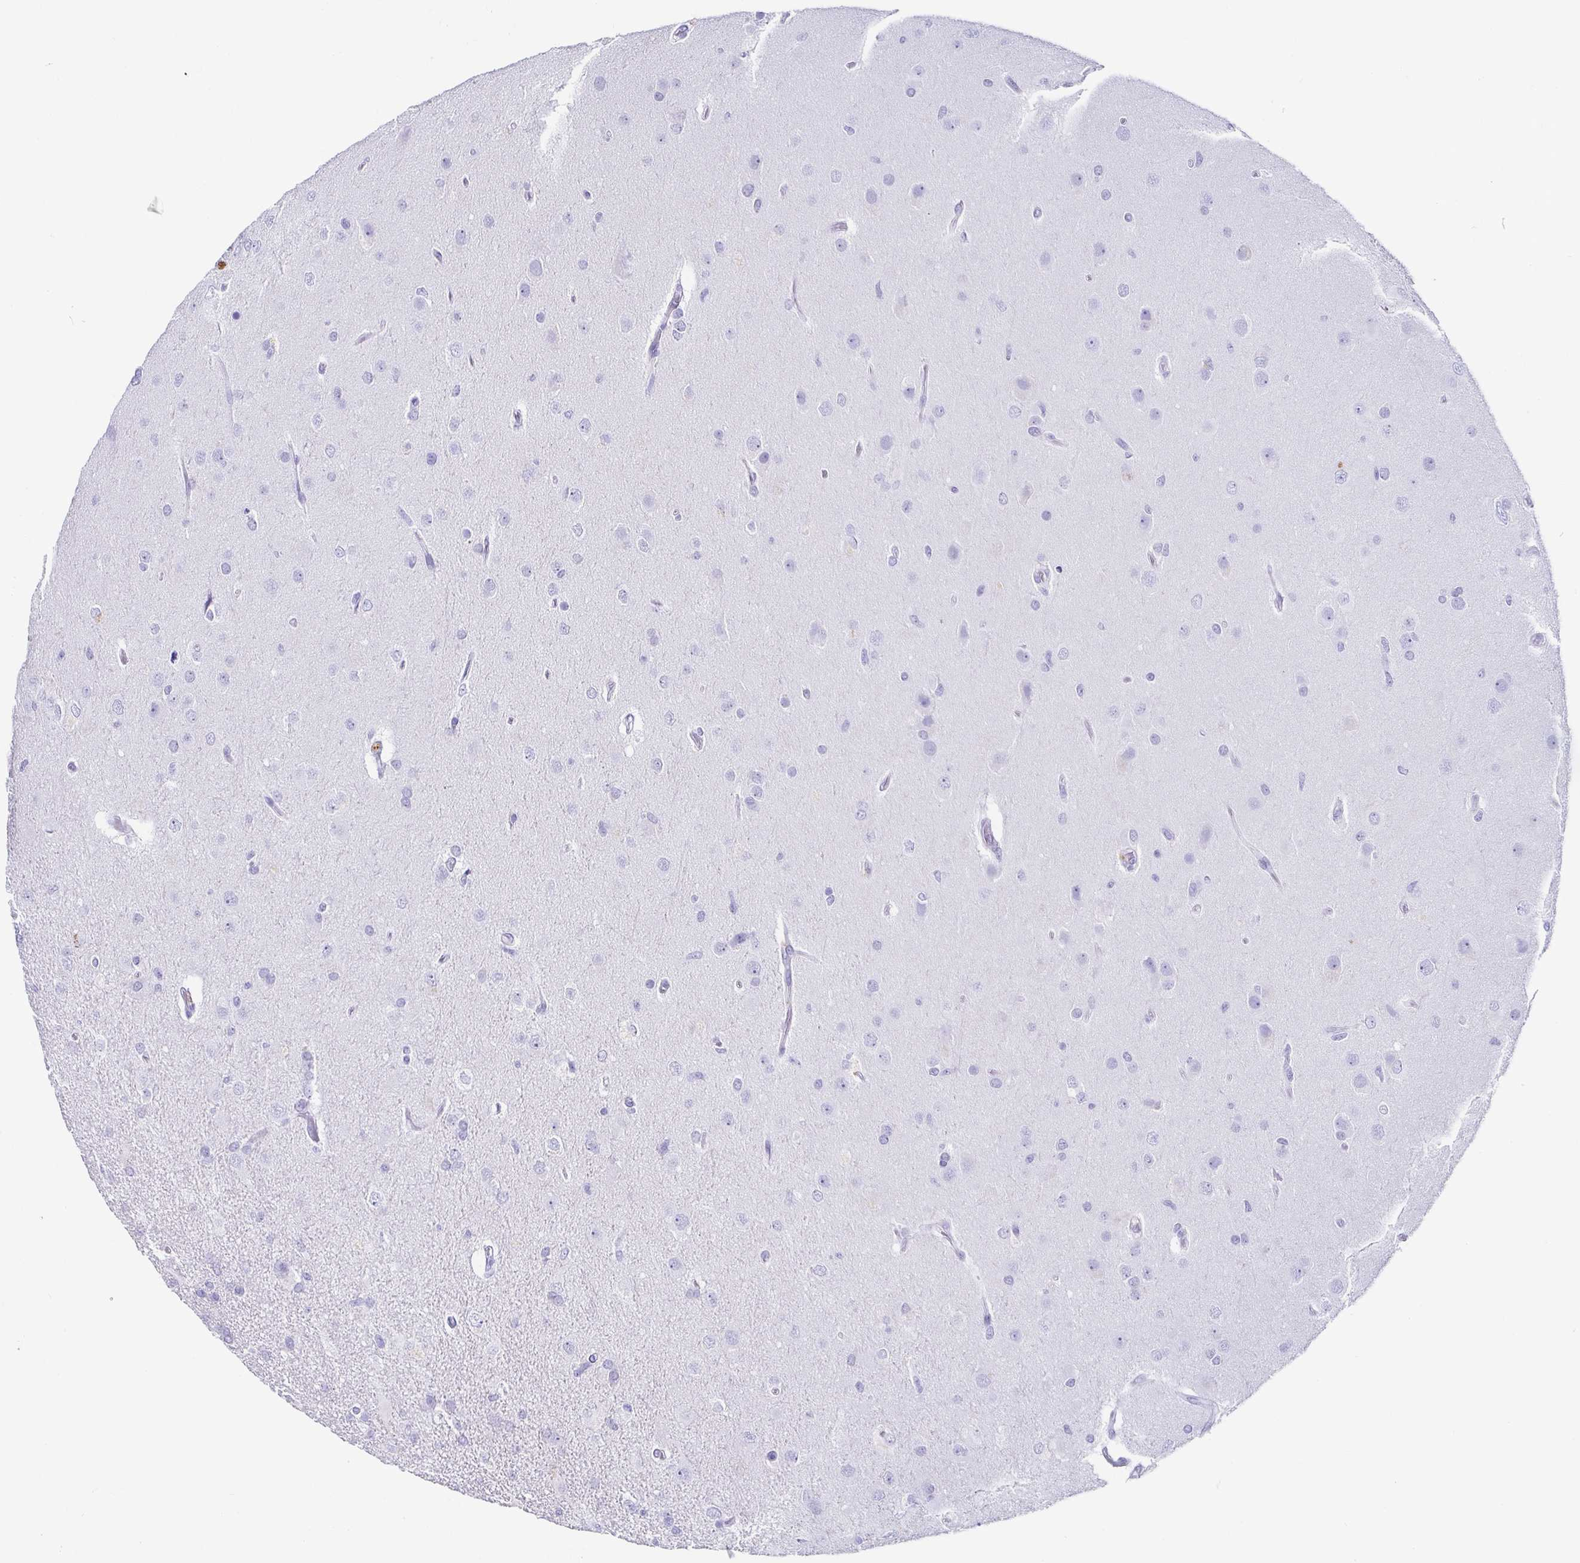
{"staining": {"intensity": "negative", "quantity": "none", "location": "none"}, "tissue": "glioma", "cell_type": "Tumor cells", "image_type": "cancer", "snomed": [{"axis": "morphology", "description": "Glioma, malignant, High grade"}, {"axis": "topography", "description": "Brain"}], "caption": "Tumor cells are negative for protein expression in human malignant glioma (high-grade).", "gene": "CD164L2", "patient": {"sex": "male", "age": 53}}